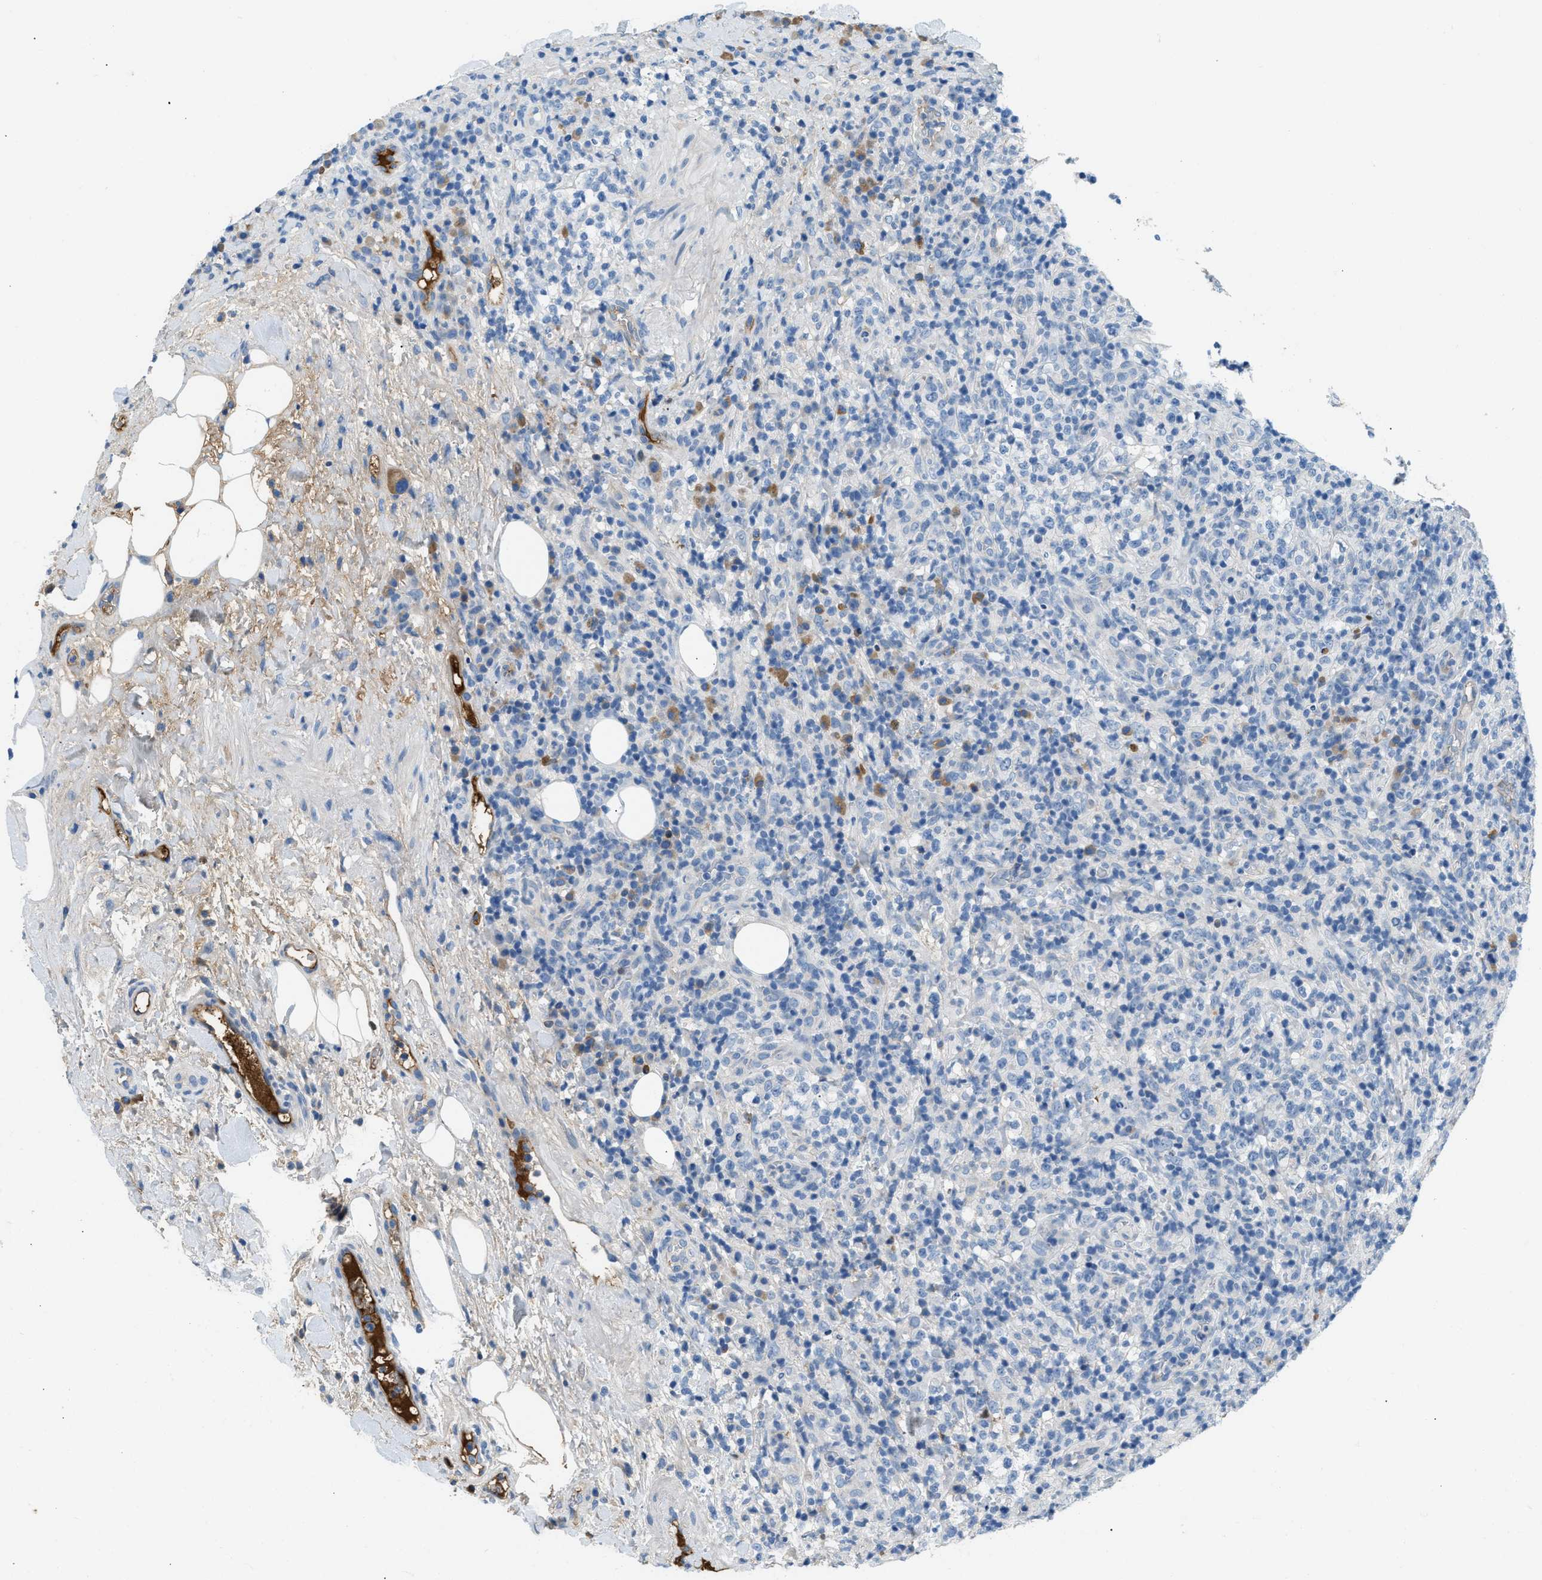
{"staining": {"intensity": "negative", "quantity": "none", "location": "none"}, "tissue": "lymphoma", "cell_type": "Tumor cells", "image_type": "cancer", "snomed": [{"axis": "morphology", "description": "Malignant lymphoma, non-Hodgkin's type, High grade"}, {"axis": "topography", "description": "Lymph node"}], "caption": "High magnification brightfield microscopy of malignant lymphoma, non-Hodgkin's type (high-grade) stained with DAB (3,3'-diaminobenzidine) (brown) and counterstained with hematoxylin (blue): tumor cells show no significant expression.", "gene": "STC1", "patient": {"sex": "female", "age": 76}}